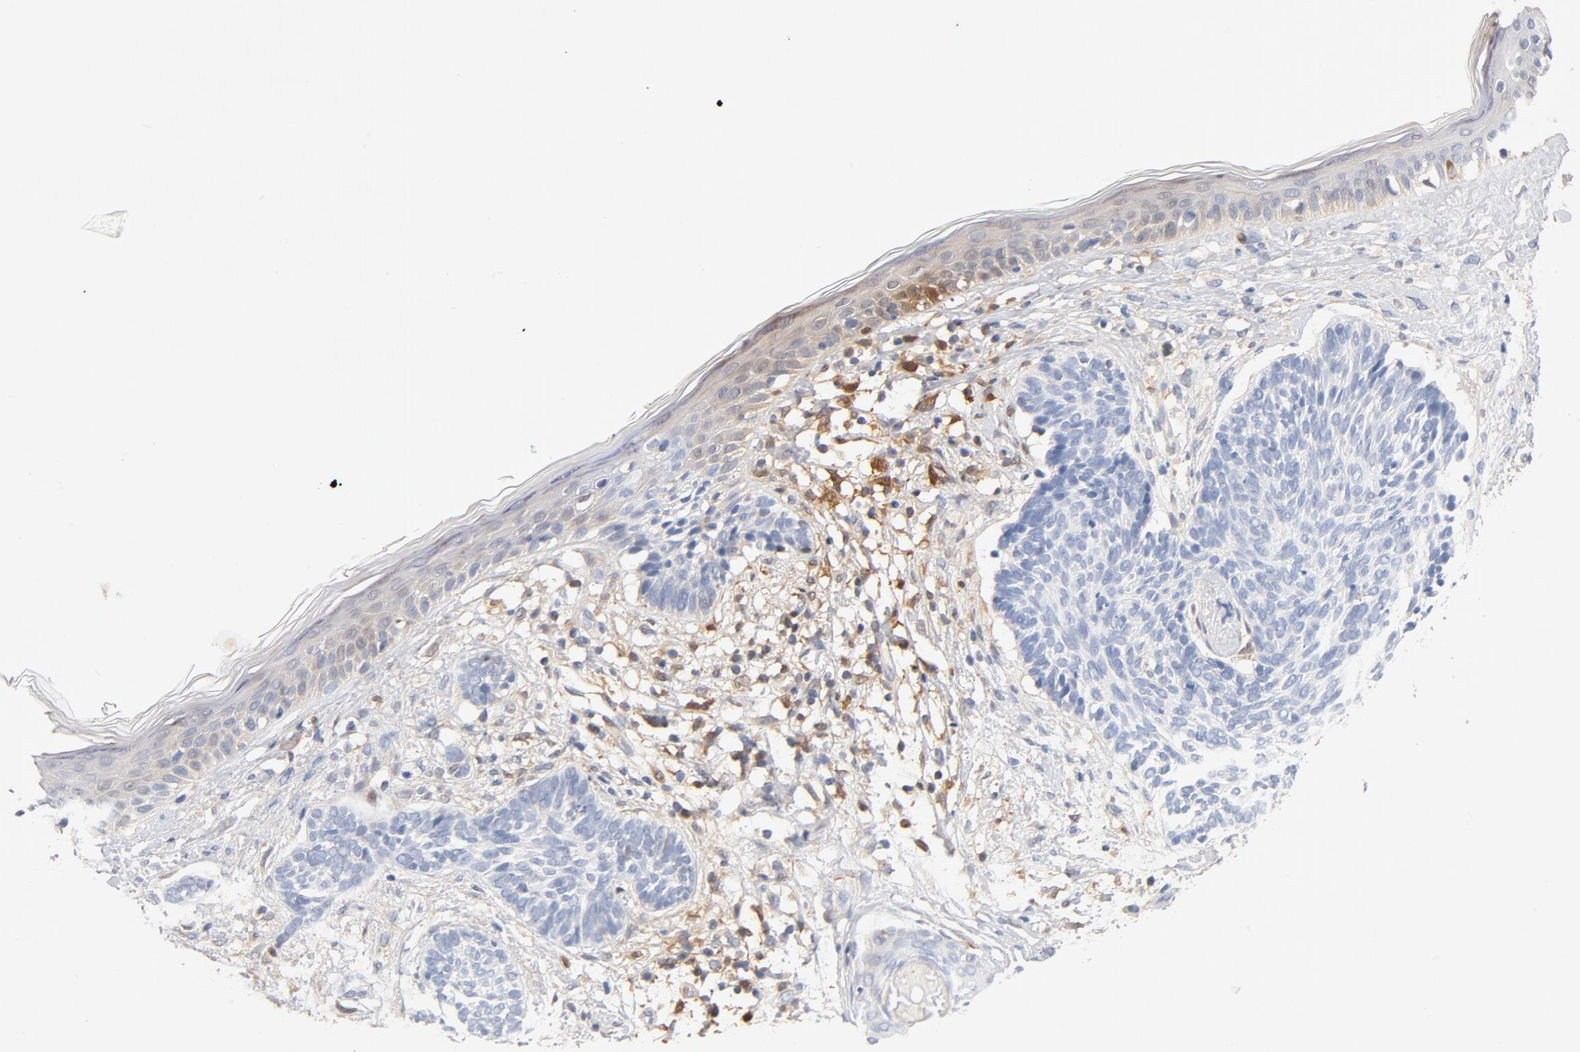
{"staining": {"intensity": "negative", "quantity": "none", "location": "none"}, "tissue": "skin cancer", "cell_type": "Tumor cells", "image_type": "cancer", "snomed": [{"axis": "morphology", "description": "Normal tissue, NOS"}, {"axis": "morphology", "description": "Basal cell carcinoma"}, {"axis": "topography", "description": "Skin"}], "caption": "Tumor cells are negative for brown protein staining in skin basal cell carcinoma.", "gene": "STAT1", "patient": {"sex": "male", "age": 63}}